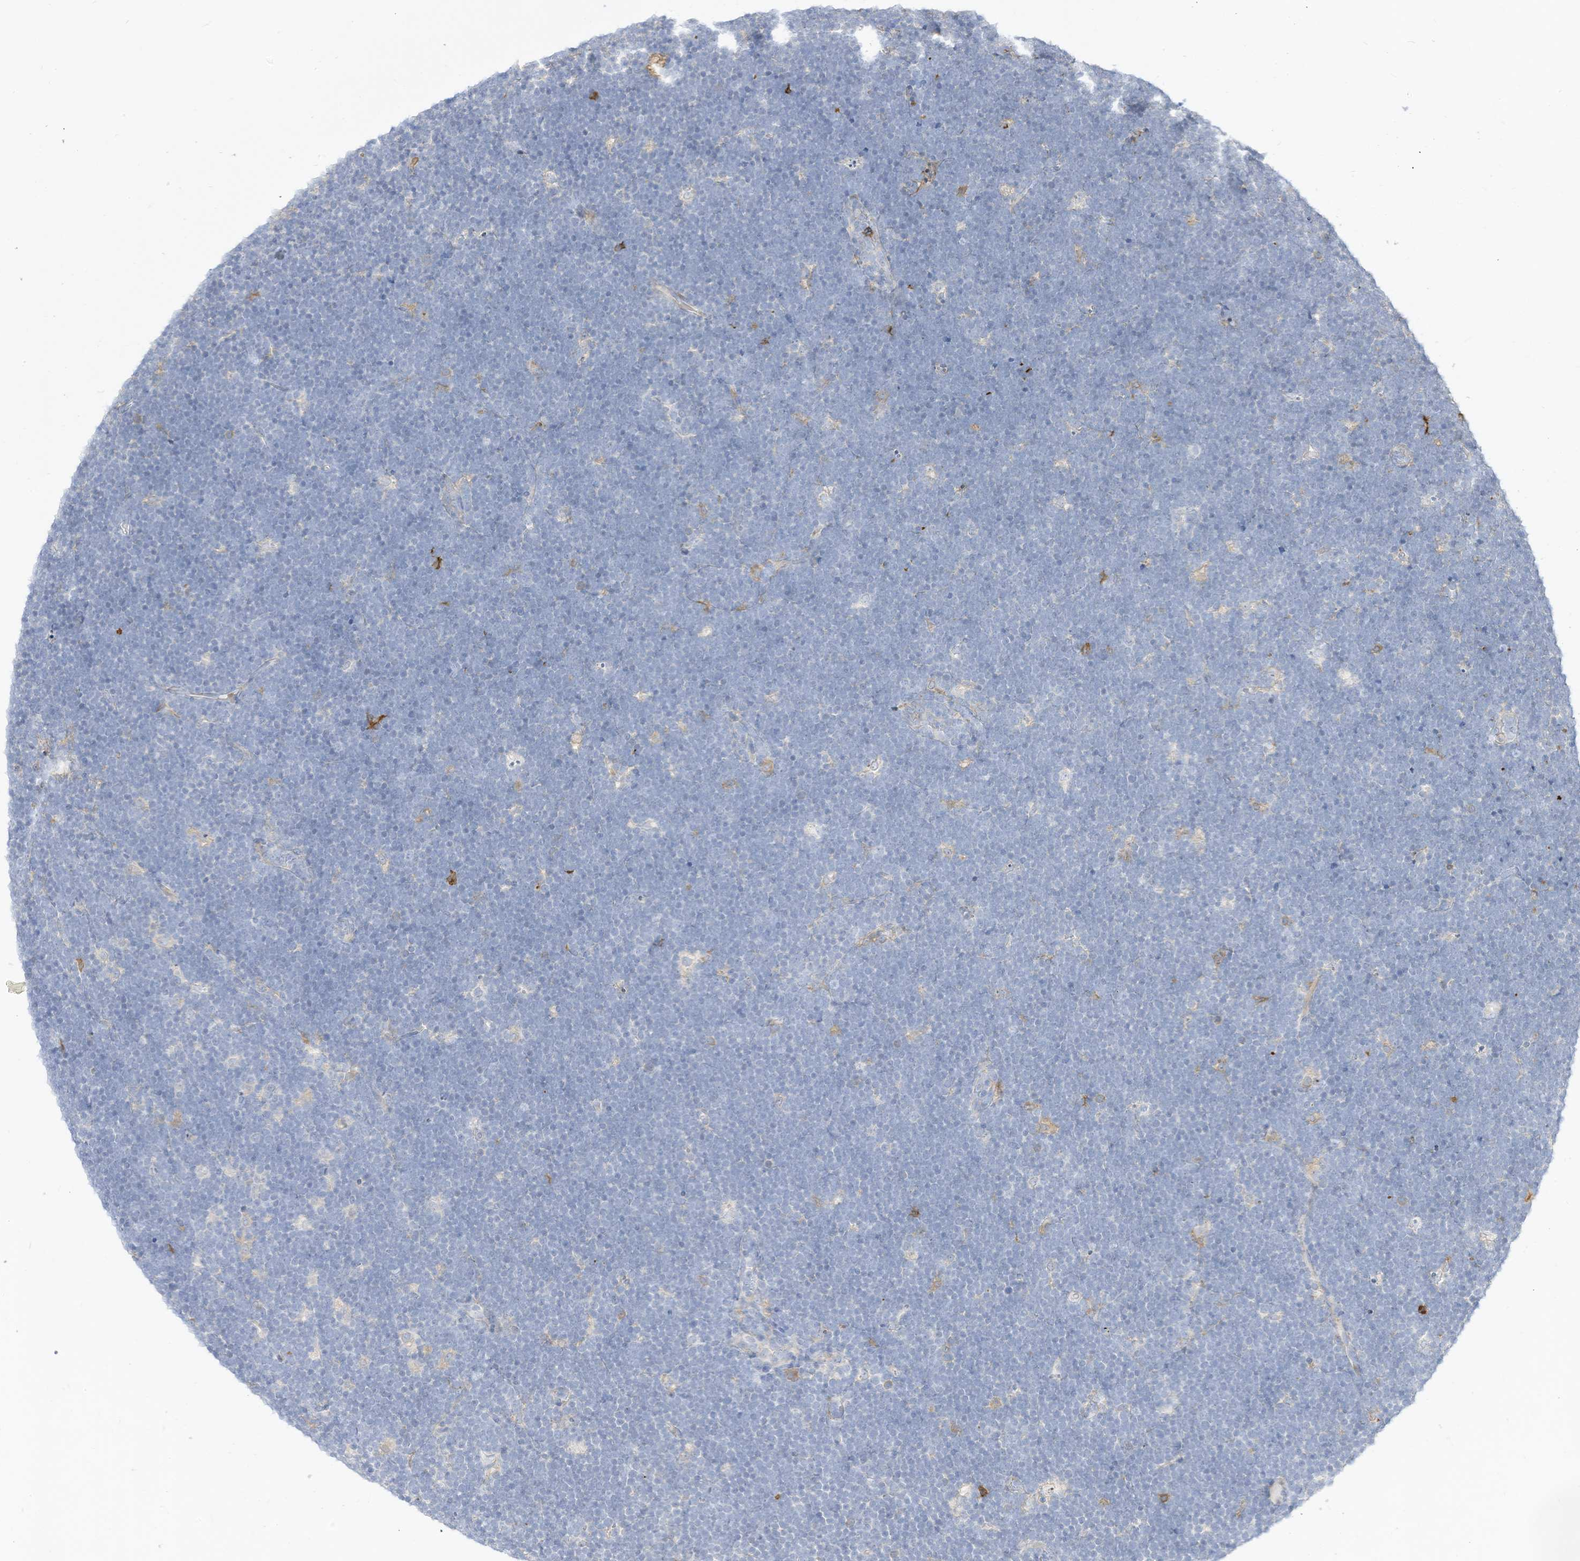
{"staining": {"intensity": "negative", "quantity": "none", "location": "none"}, "tissue": "lymphoma", "cell_type": "Tumor cells", "image_type": "cancer", "snomed": [{"axis": "morphology", "description": "Malignant lymphoma, non-Hodgkin's type, High grade"}, {"axis": "topography", "description": "Lymph node"}], "caption": "This micrograph is of lymphoma stained with immunohistochemistry (IHC) to label a protein in brown with the nuclei are counter-stained blue. There is no expression in tumor cells.", "gene": "ATP13A1", "patient": {"sex": "male", "age": 13}}